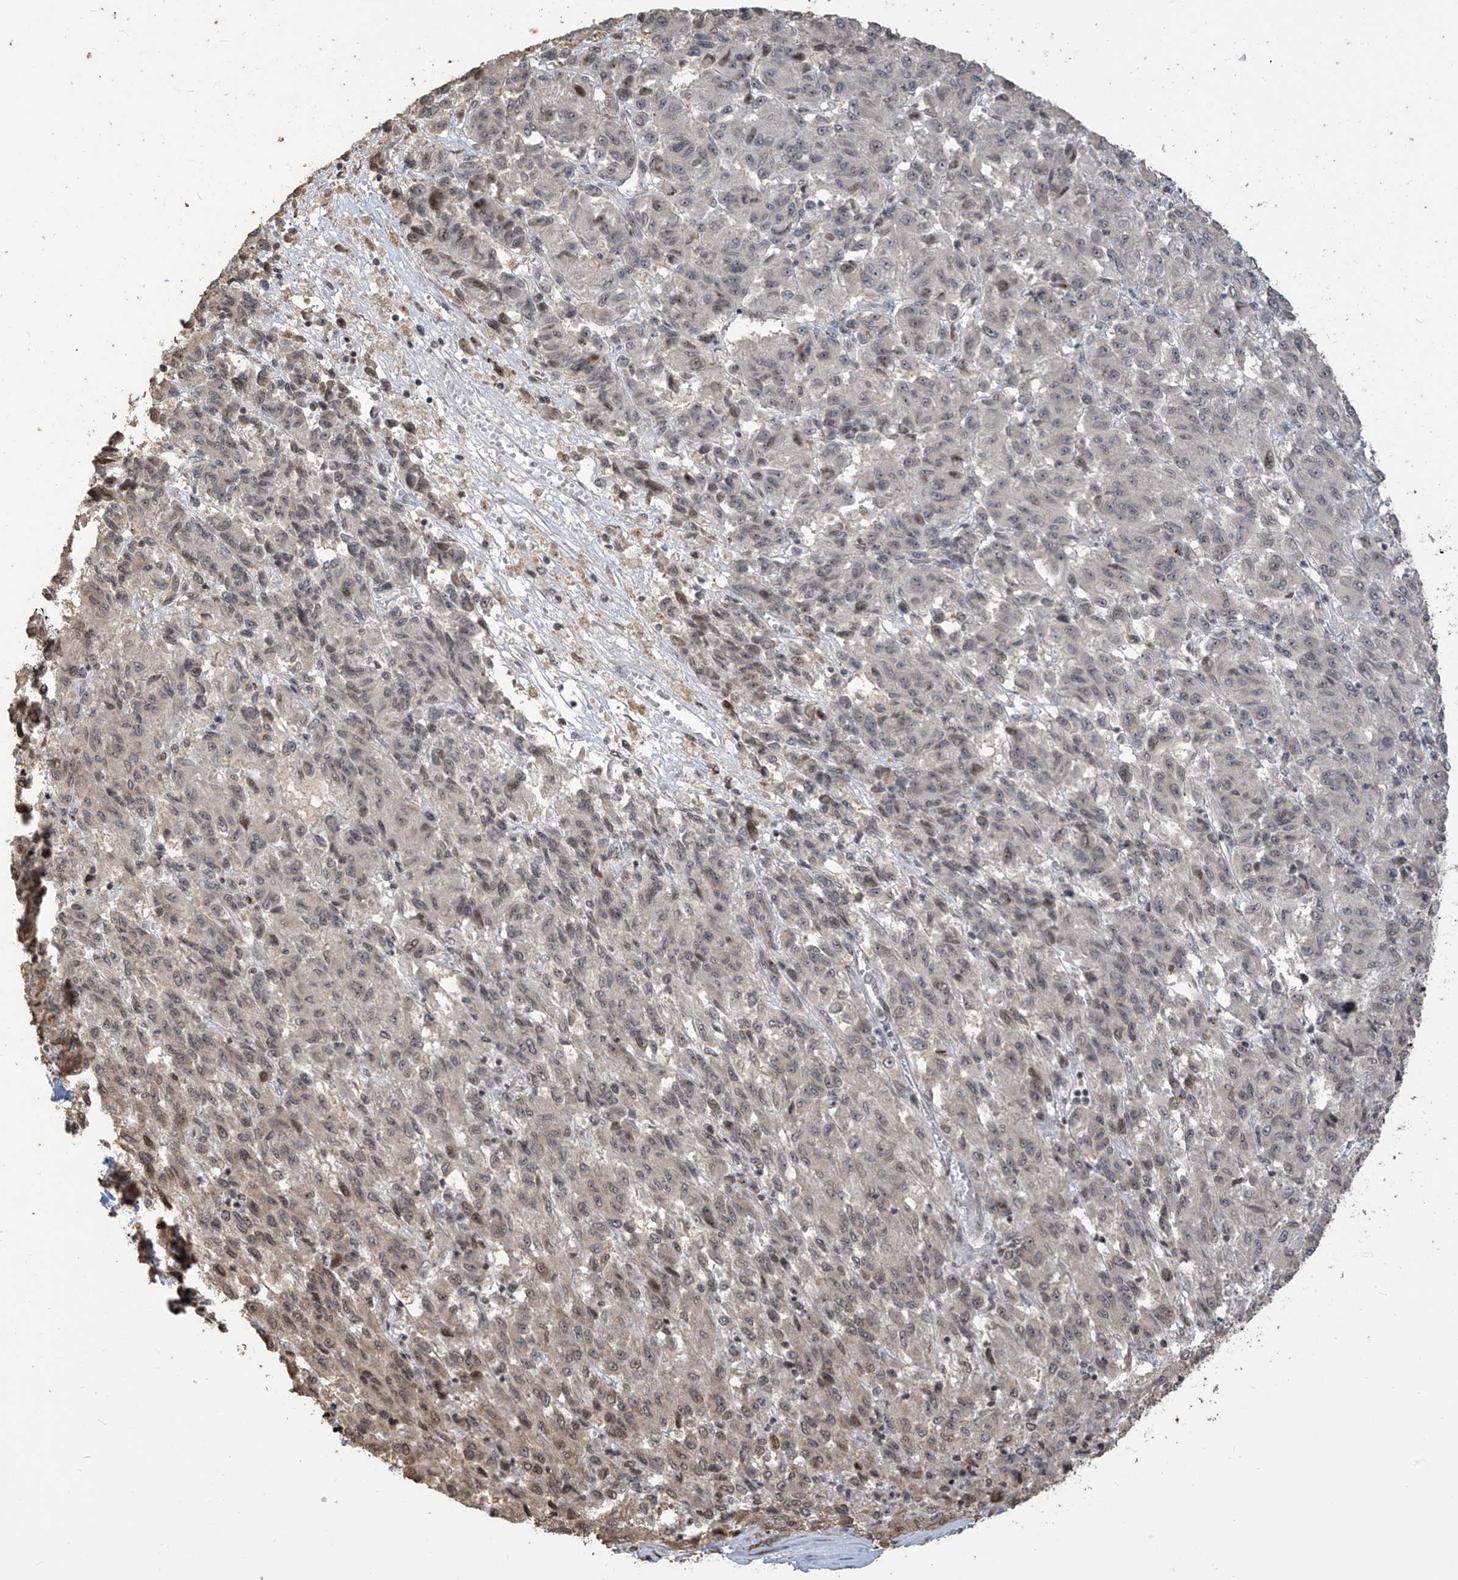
{"staining": {"intensity": "weak", "quantity": "<25%", "location": "nuclear"}, "tissue": "melanoma", "cell_type": "Tumor cells", "image_type": "cancer", "snomed": [{"axis": "morphology", "description": "Malignant melanoma, Metastatic site"}, {"axis": "topography", "description": "Lung"}], "caption": "Malignant melanoma (metastatic site) stained for a protein using immunohistochemistry (IHC) exhibits no expression tumor cells.", "gene": "METAP1D", "patient": {"sex": "male", "age": 64}}